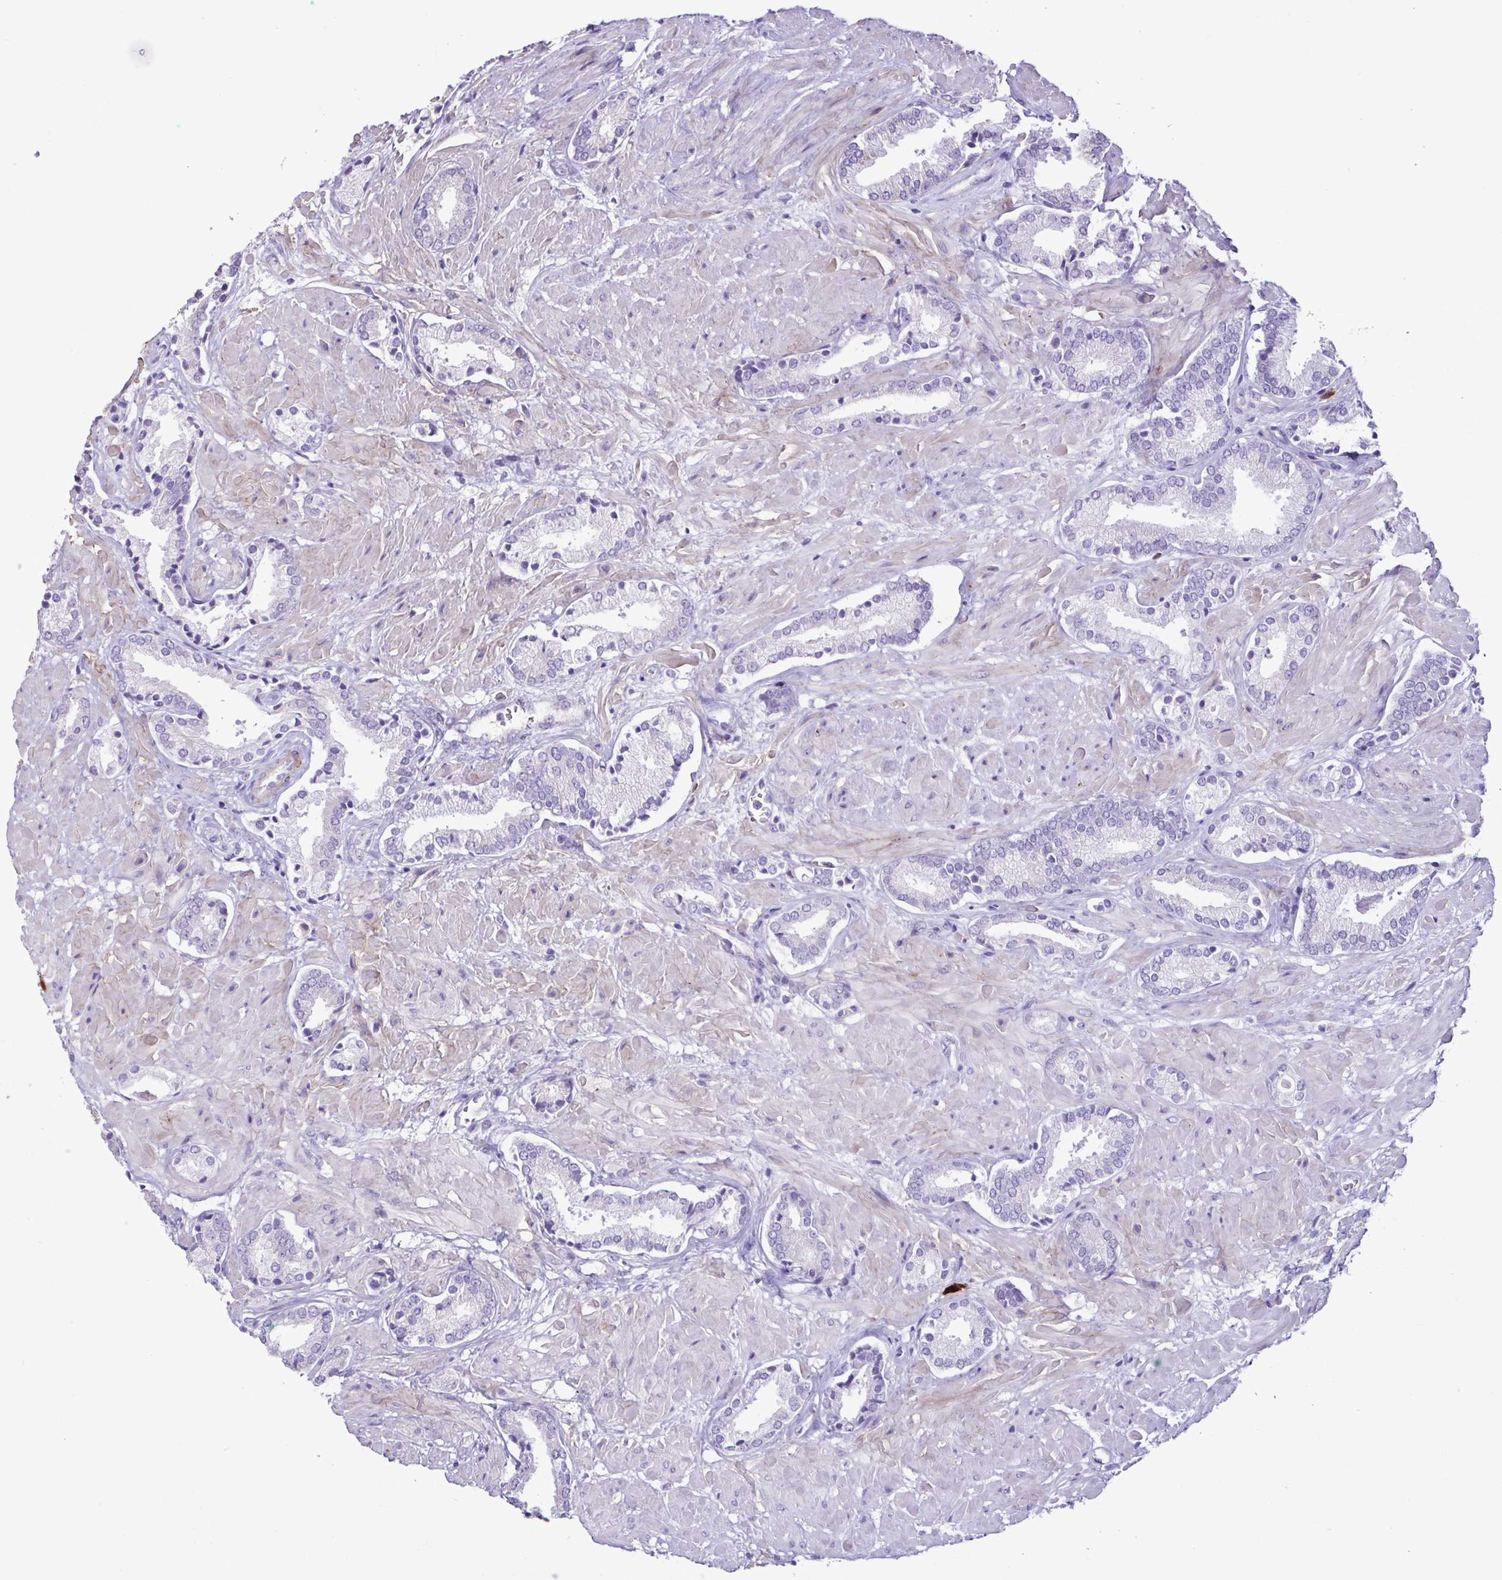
{"staining": {"intensity": "negative", "quantity": "none", "location": "none"}, "tissue": "prostate cancer", "cell_type": "Tumor cells", "image_type": "cancer", "snomed": [{"axis": "morphology", "description": "Adenocarcinoma, High grade"}, {"axis": "topography", "description": "Prostate"}], "caption": "Protein analysis of high-grade adenocarcinoma (prostate) reveals no significant expression in tumor cells.", "gene": "PLA2G4E", "patient": {"sex": "male", "age": 56}}